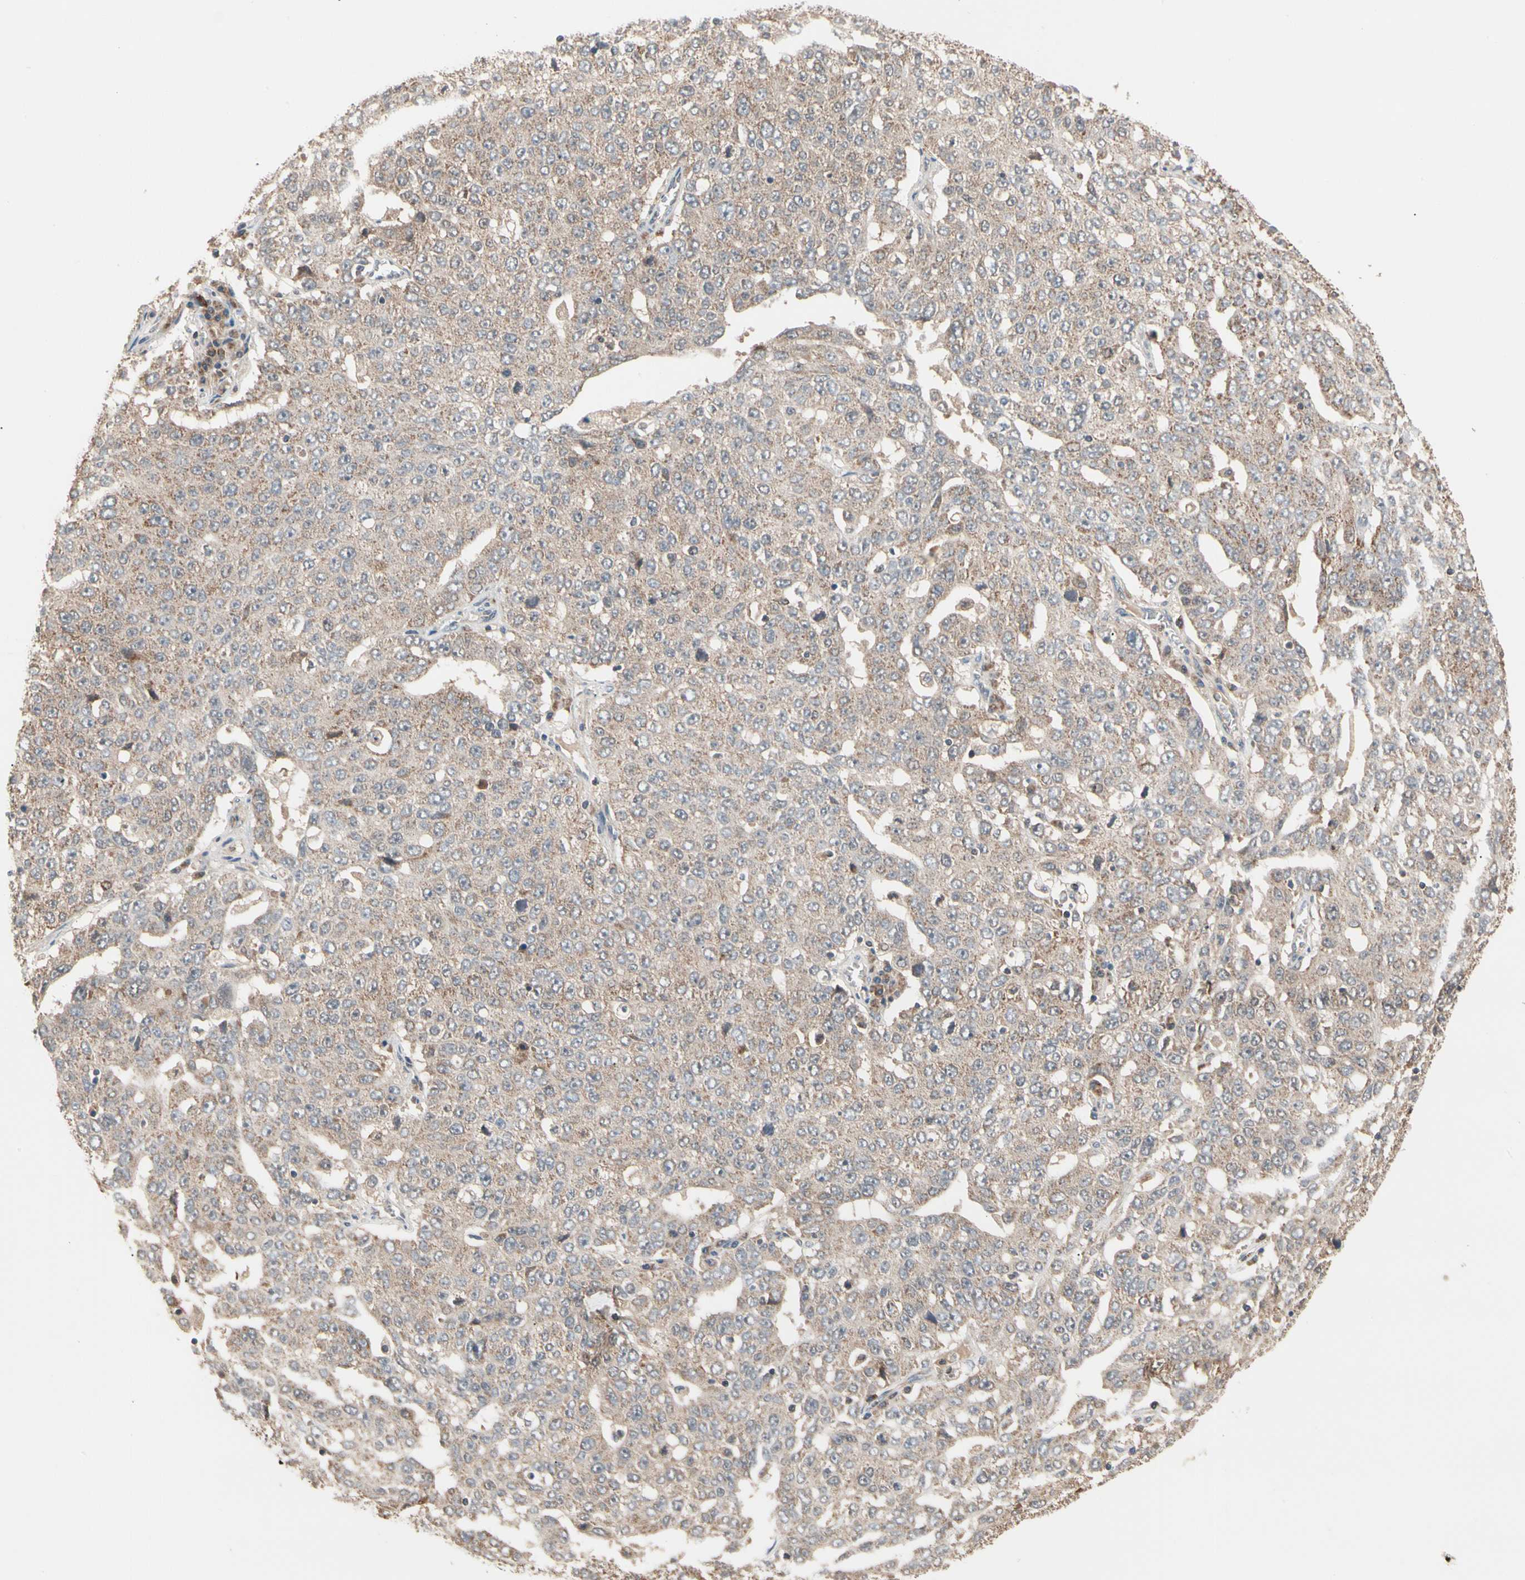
{"staining": {"intensity": "weak", "quantity": ">75%", "location": "cytoplasmic/membranous"}, "tissue": "ovarian cancer", "cell_type": "Tumor cells", "image_type": "cancer", "snomed": [{"axis": "morphology", "description": "Carcinoma, endometroid"}, {"axis": "topography", "description": "Ovary"}], "caption": "This photomicrograph reveals endometroid carcinoma (ovarian) stained with IHC to label a protein in brown. The cytoplasmic/membranous of tumor cells show weak positivity for the protein. Nuclei are counter-stained blue.", "gene": "MTHFS", "patient": {"sex": "female", "age": 62}}